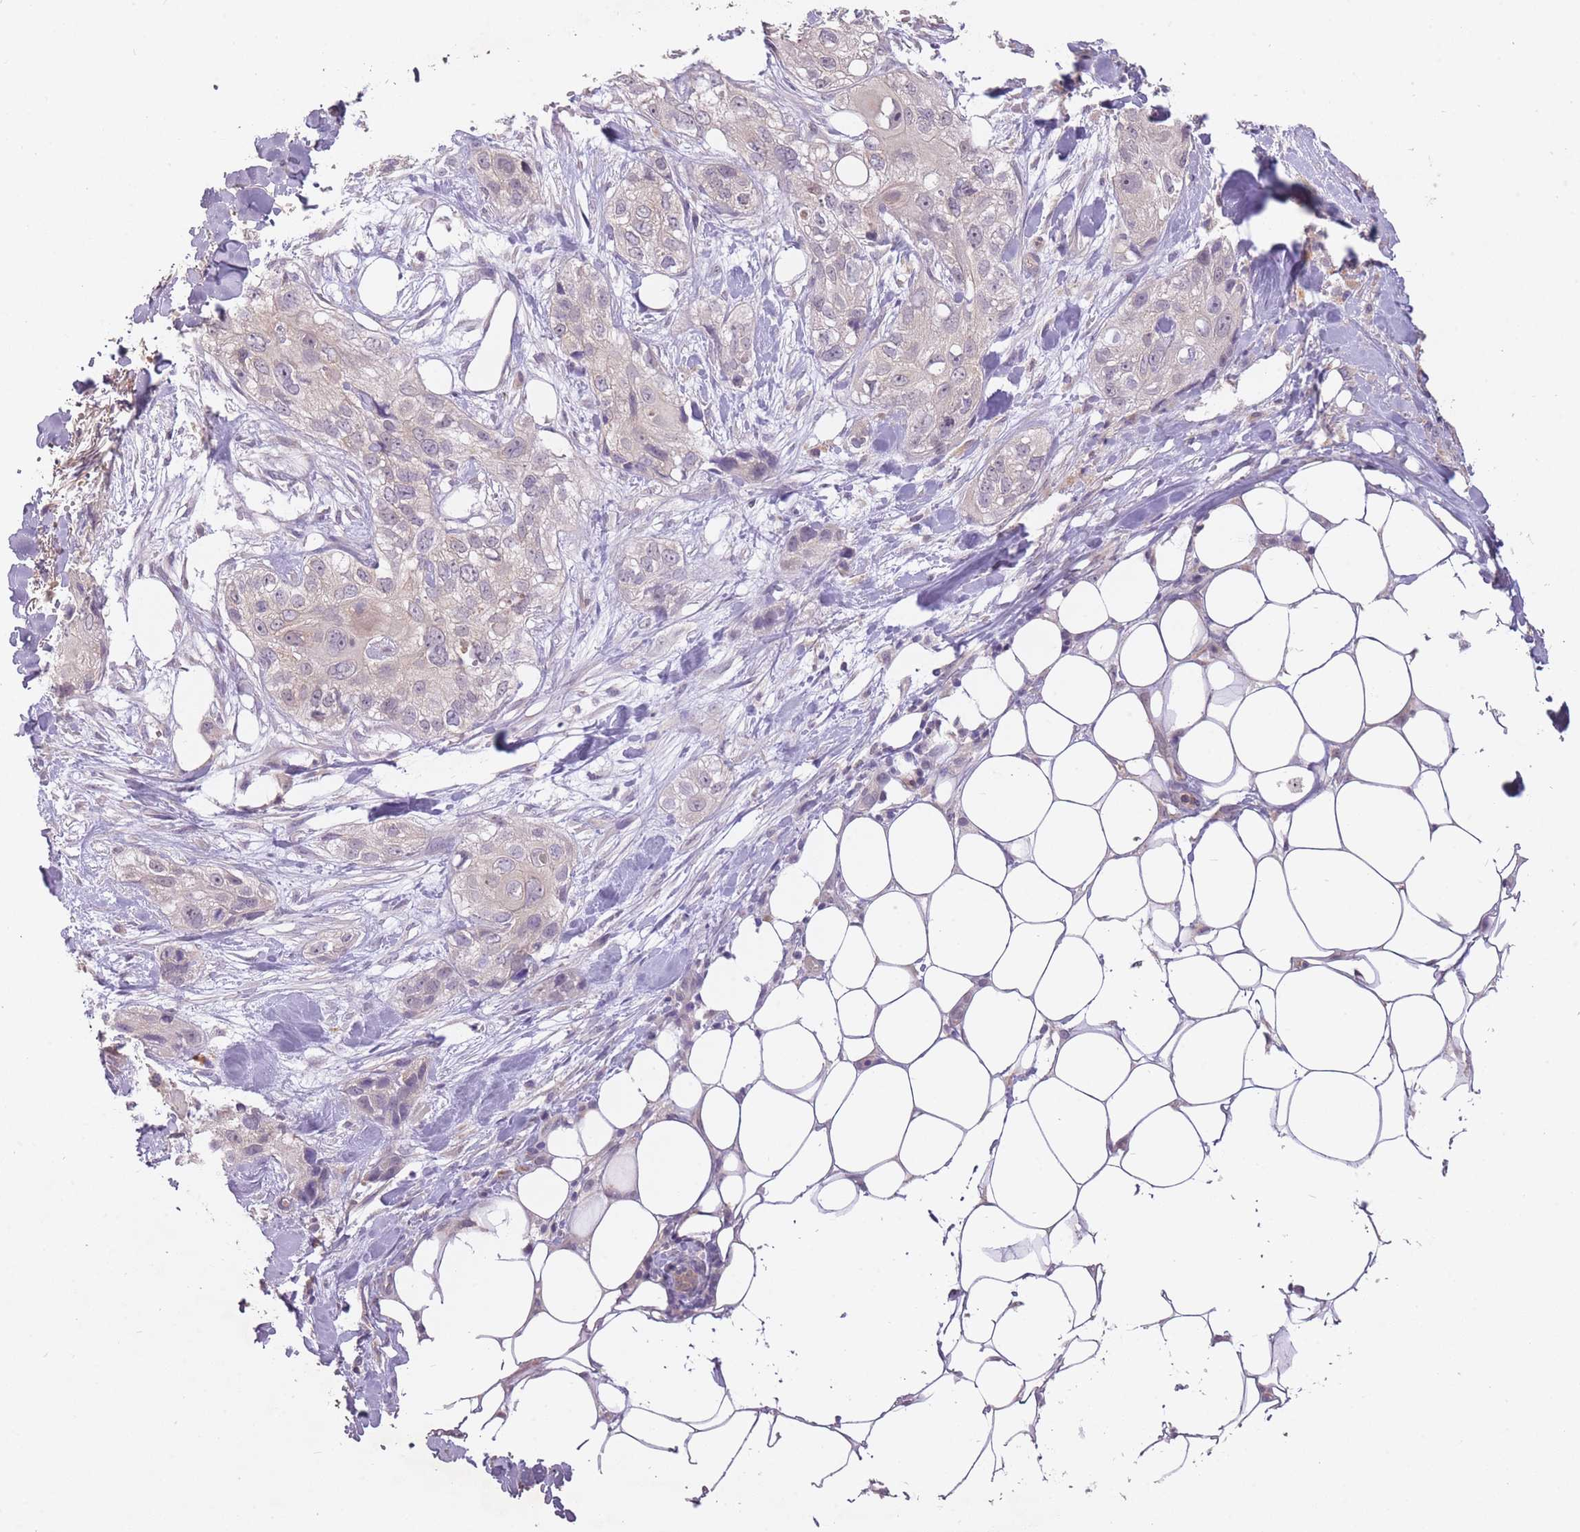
{"staining": {"intensity": "negative", "quantity": "none", "location": "none"}, "tissue": "skin cancer", "cell_type": "Tumor cells", "image_type": "cancer", "snomed": [{"axis": "morphology", "description": "Normal tissue, NOS"}, {"axis": "morphology", "description": "Squamous cell carcinoma, NOS"}, {"axis": "topography", "description": "Skin"}], "caption": "The immunohistochemistry (IHC) micrograph has no significant expression in tumor cells of skin squamous cell carcinoma tissue. (Immunohistochemistry, brightfield microscopy, high magnification).", "gene": "LRATD2", "patient": {"sex": "male", "age": 72}}